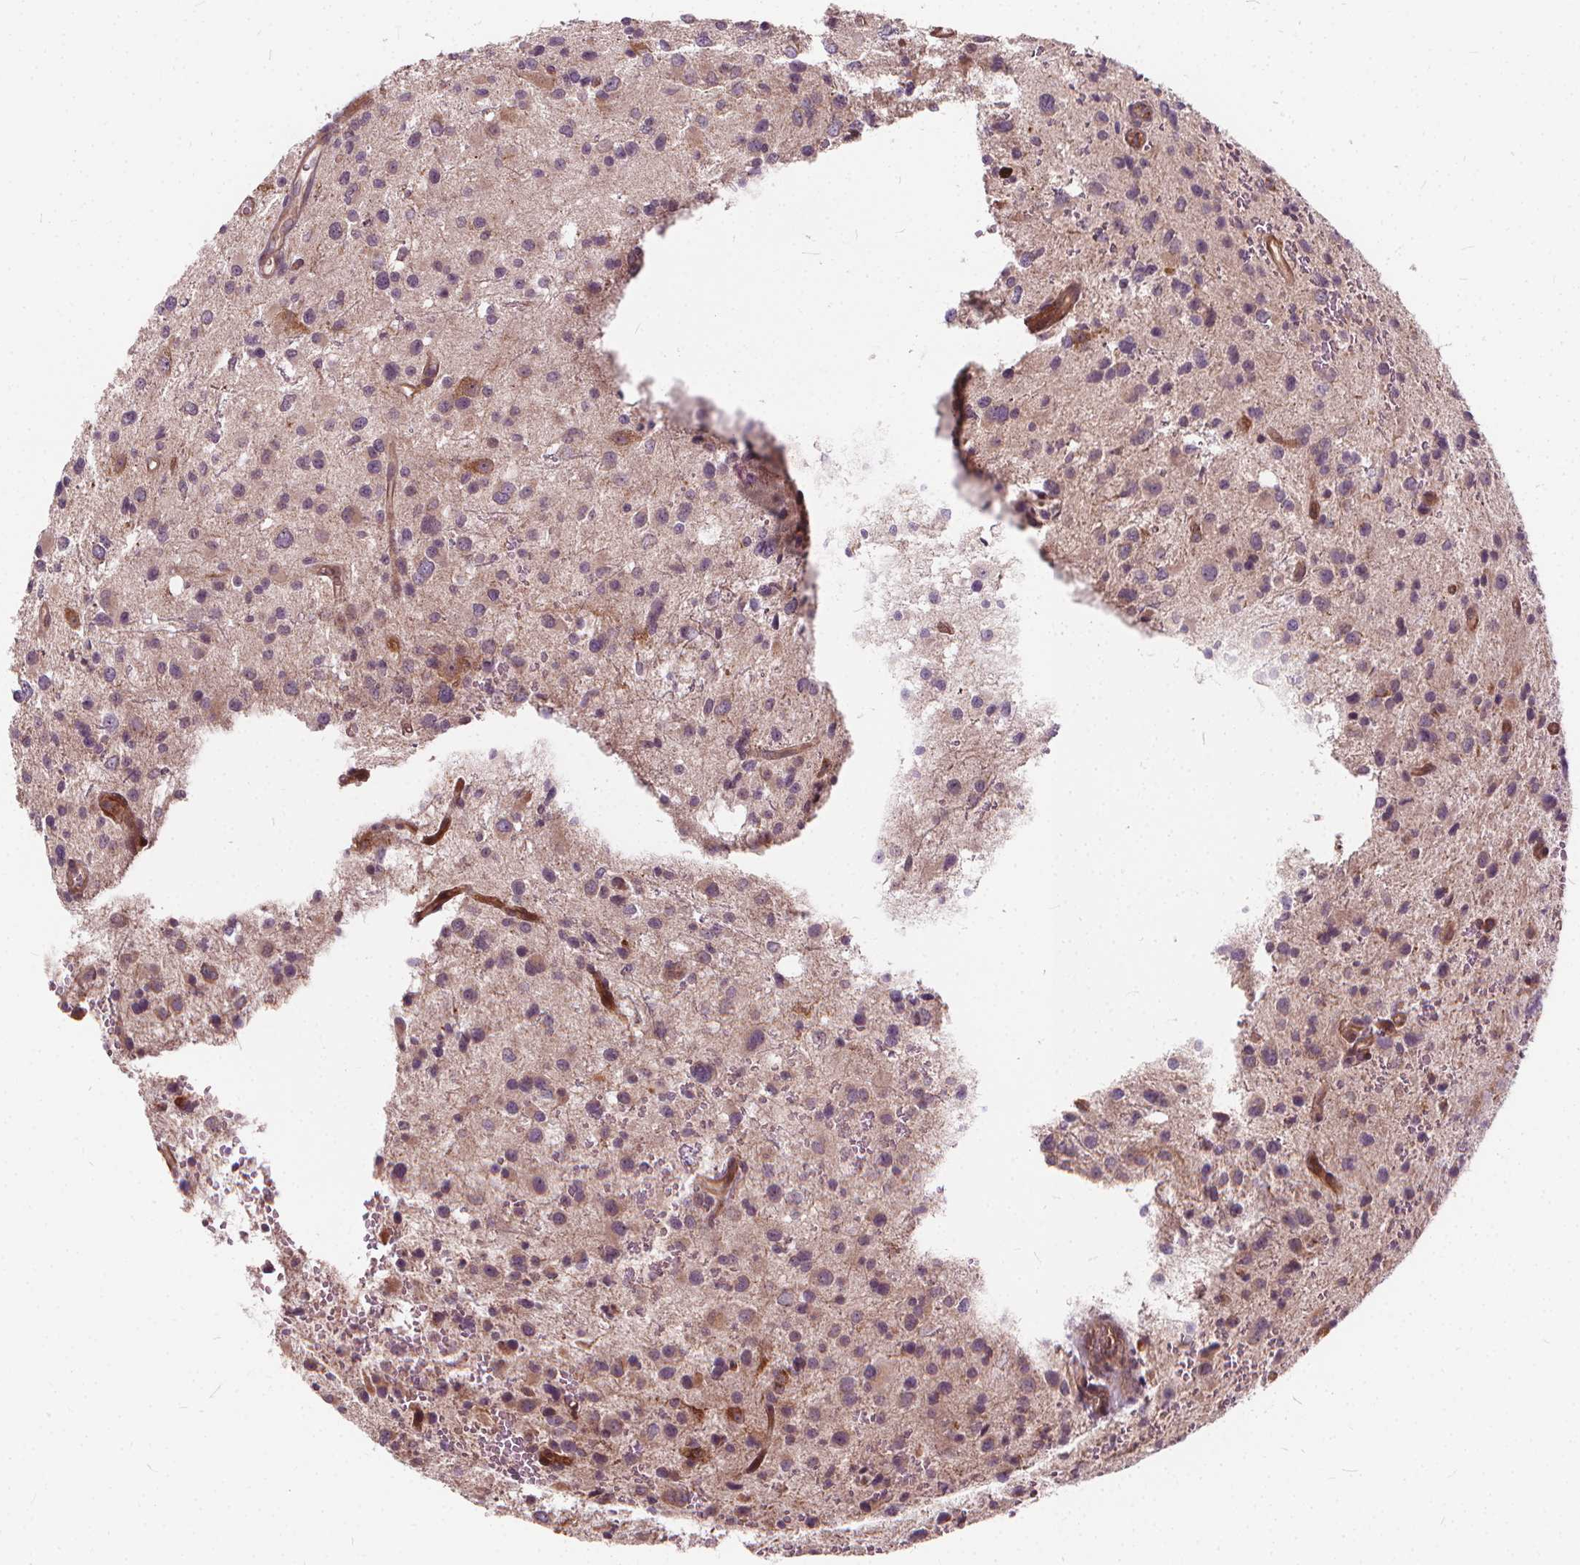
{"staining": {"intensity": "negative", "quantity": "none", "location": "none"}, "tissue": "glioma", "cell_type": "Tumor cells", "image_type": "cancer", "snomed": [{"axis": "morphology", "description": "Glioma, malignant, Low grade"}, {"axis": "topography", "description": "Brain"}], "caption": "Tumor cells show no significant protein expression in malignant low-grade glioma.", "gene": "INPP5E", "patient": {"sex": "male", "age": 43}}